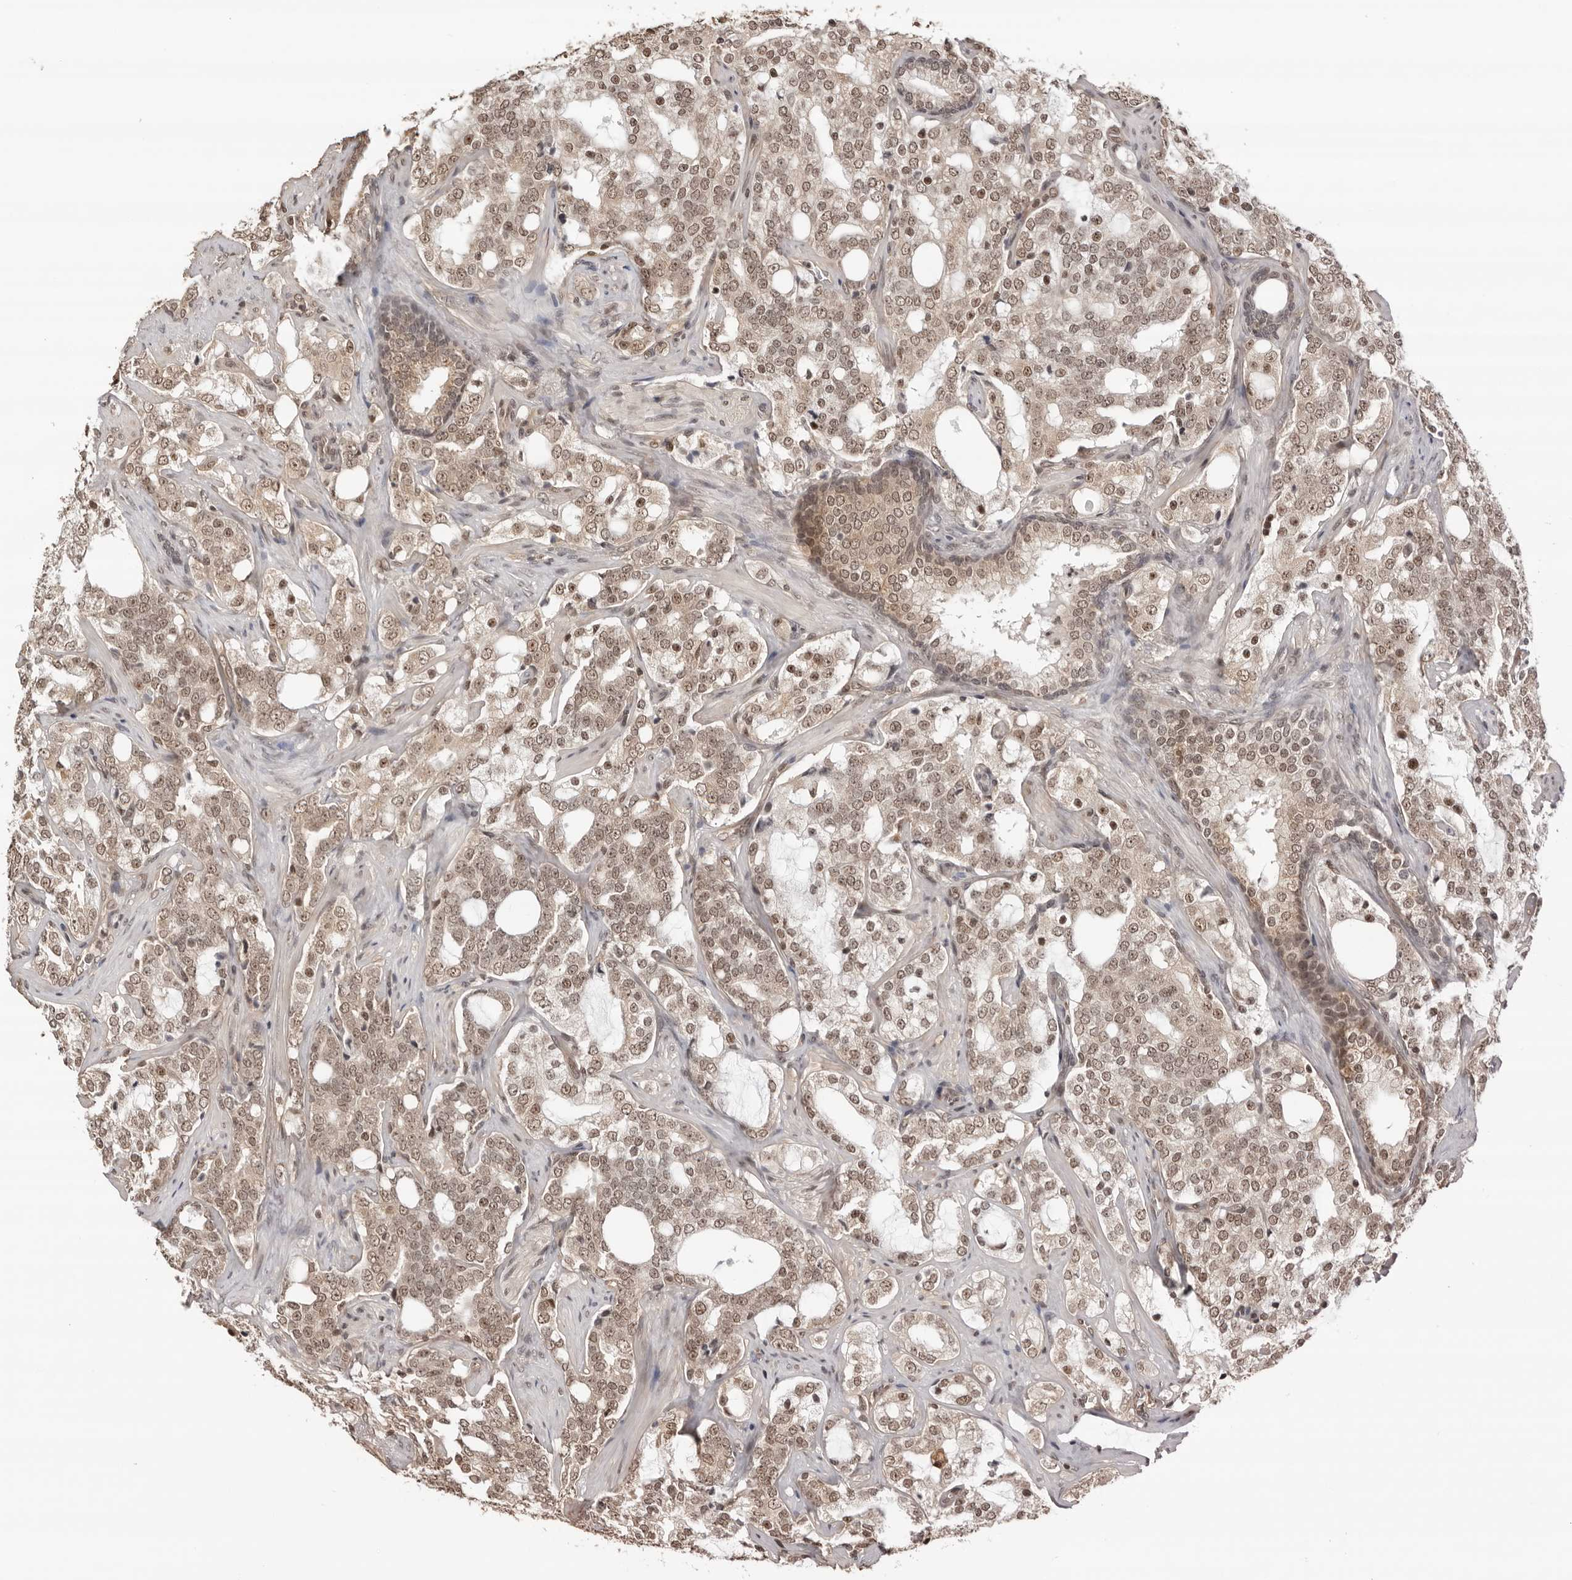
{"staining": {"intensity": "weak", "quantity": ">75%", "location": "nuclear"}, "tissue": "prostate cancer", "cell_type": "Tumor cells", "image_type": "cancer", "snomed": [{"axis": "morphology", "description": "Adenocarcinoma, High grade"}, {"axis": "topography", "description": "Prostate"}], "caption": "High-power microscopy captured an immunohistochemistry (IHC) histopathology image of prostate cancer (adenocarcinoma (high-grade)), revealing weak nuclear expression in about >75% of tumor cells. The protein is stained brown, and the nuclei are stained in blue (DAB (3,3'-diaminobenzidine) IHC with brightfield microscopy, high magnification).", "gene": "SDE2", "patient": {"sex": "male", "age": 64}}